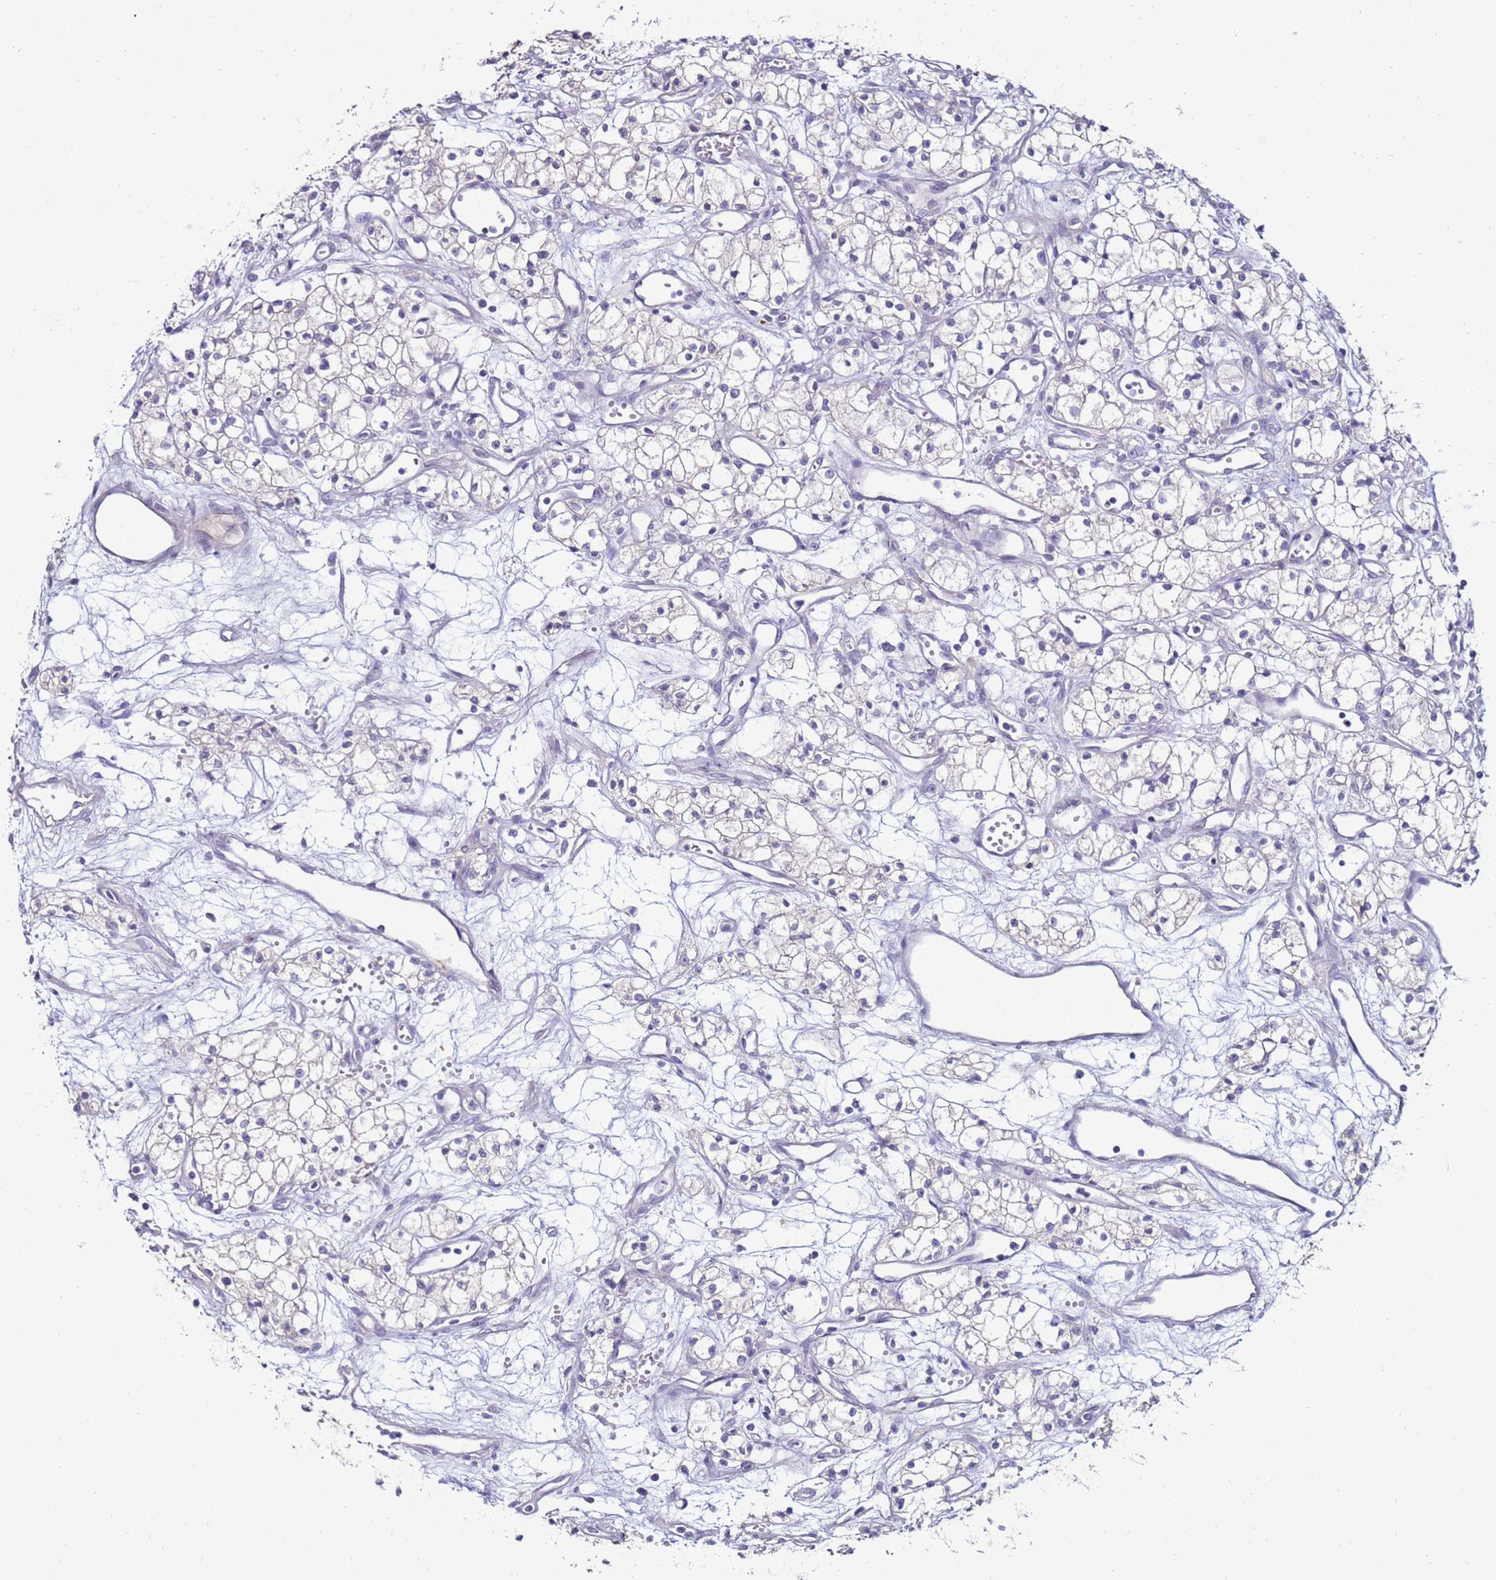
{"staining": {"intensity": "negative", "quantity": "none", "location": "none"}, "tissue": "renal cancer", "cell_type": "Tumor cells", "image_type": "cancer", "snomed": [{"axis": "morphology", "description": "Adenocarcinoma, NOS"}, {"axis": "topography", "description": "Kidney"}], "caption": "The micrograph displays no significant expression in tumor cells of adenocarcinoma (renal). The staining is performed using DAB (3,3'-diaminobenzidine) brown chromogen with nuclei counter-stained in using hematoxylin.", "gene": "GPN3", "patient": {"sex": "male", "age": 59}}